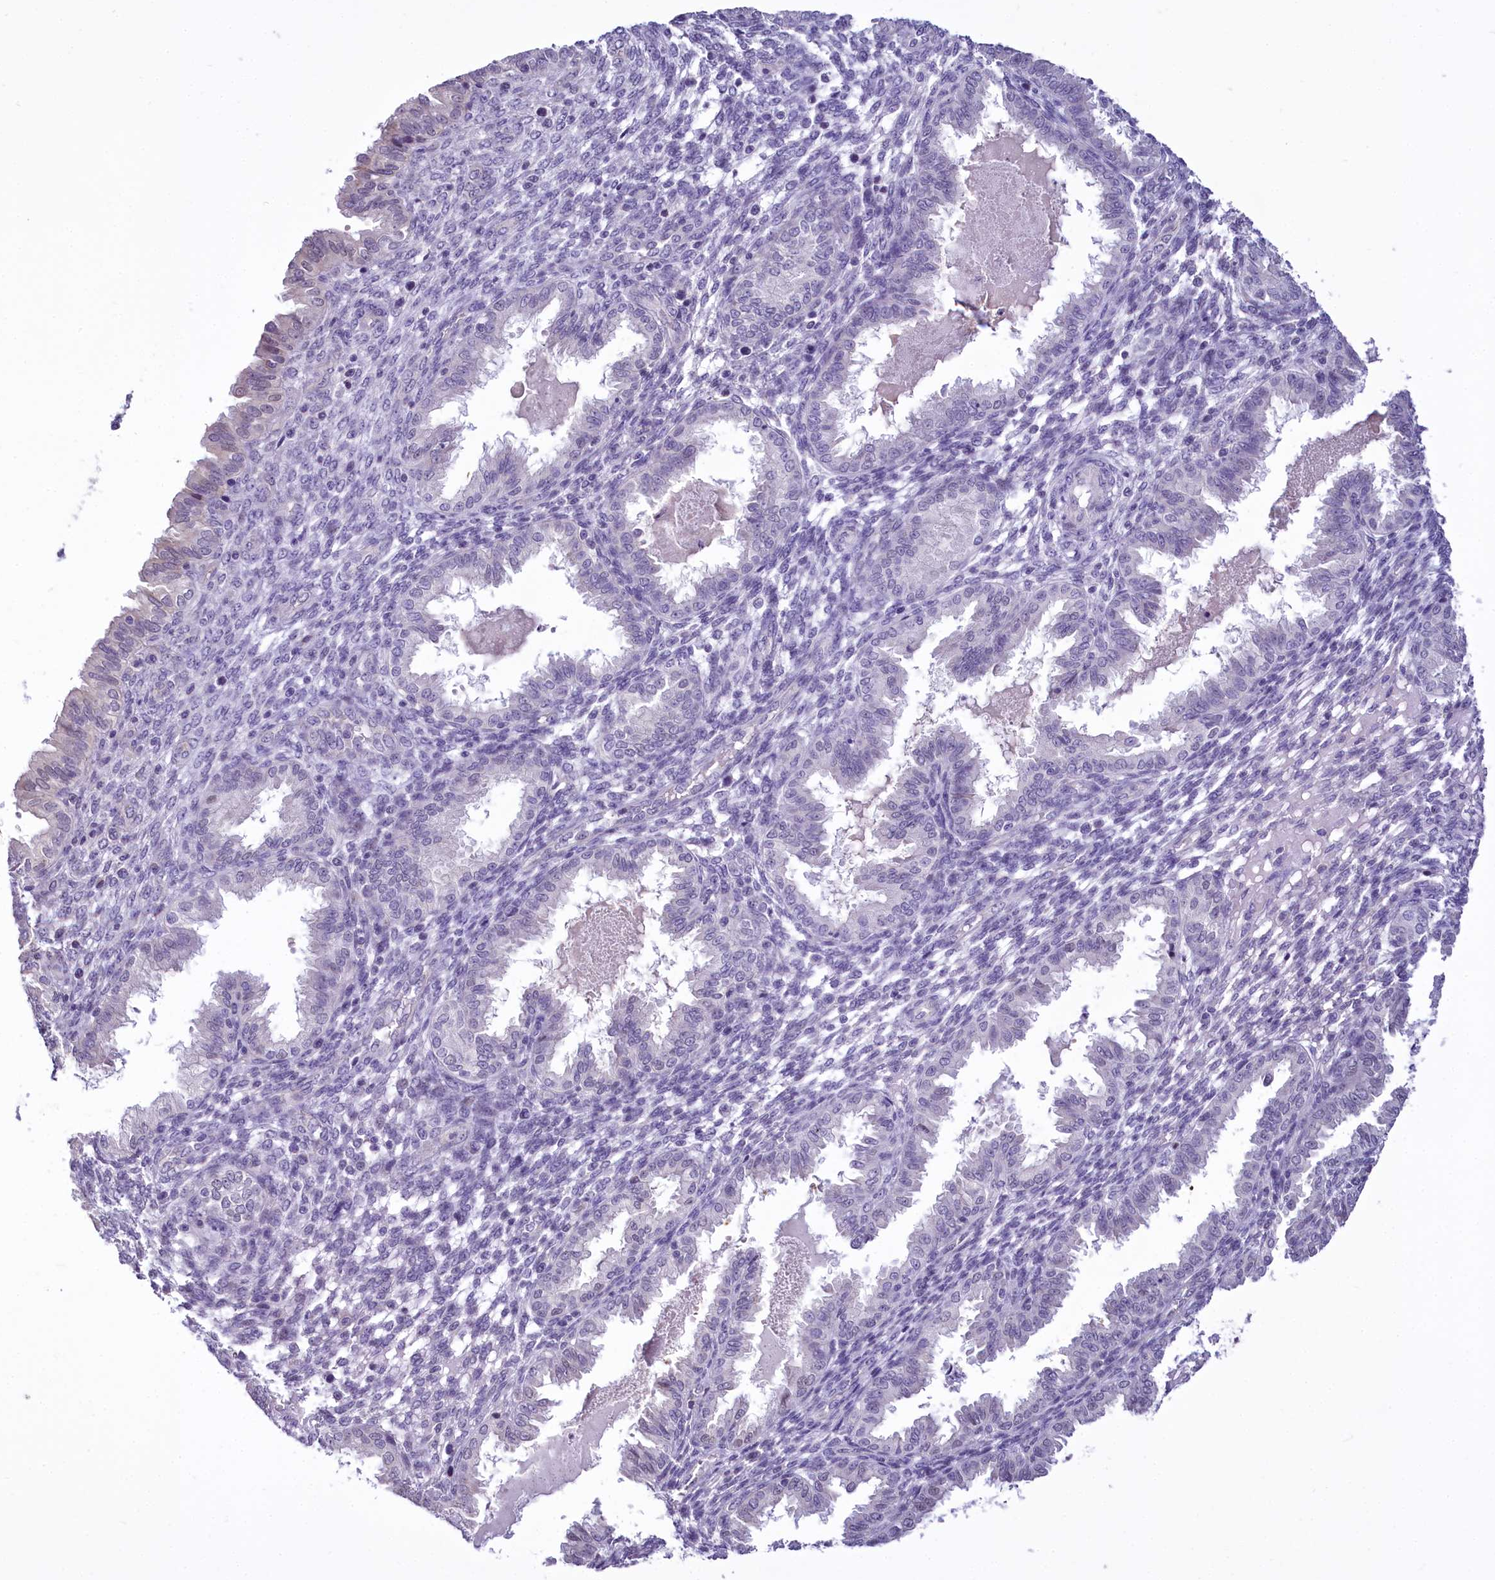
{"staining": {"intensity": "negative", "quantity": "none", "location": "none"}, "tissue": "endometrium", "cell_type": "Cells in endometrial stroma", "image_type": "normal", "snomed": [{"axis": "morphology", "description": "Normal tissue, NOS"}, {"axis": "topography", "description": "Endometrium"}], "caption": "Immunohistochemistry photomicrograph of unremarkable human endometrium stained for a protein (brown), which displays no positivity in cells in endometrial stroma.", "gene": "BANK1", "patient": {"sex": "female", "age": 33}}